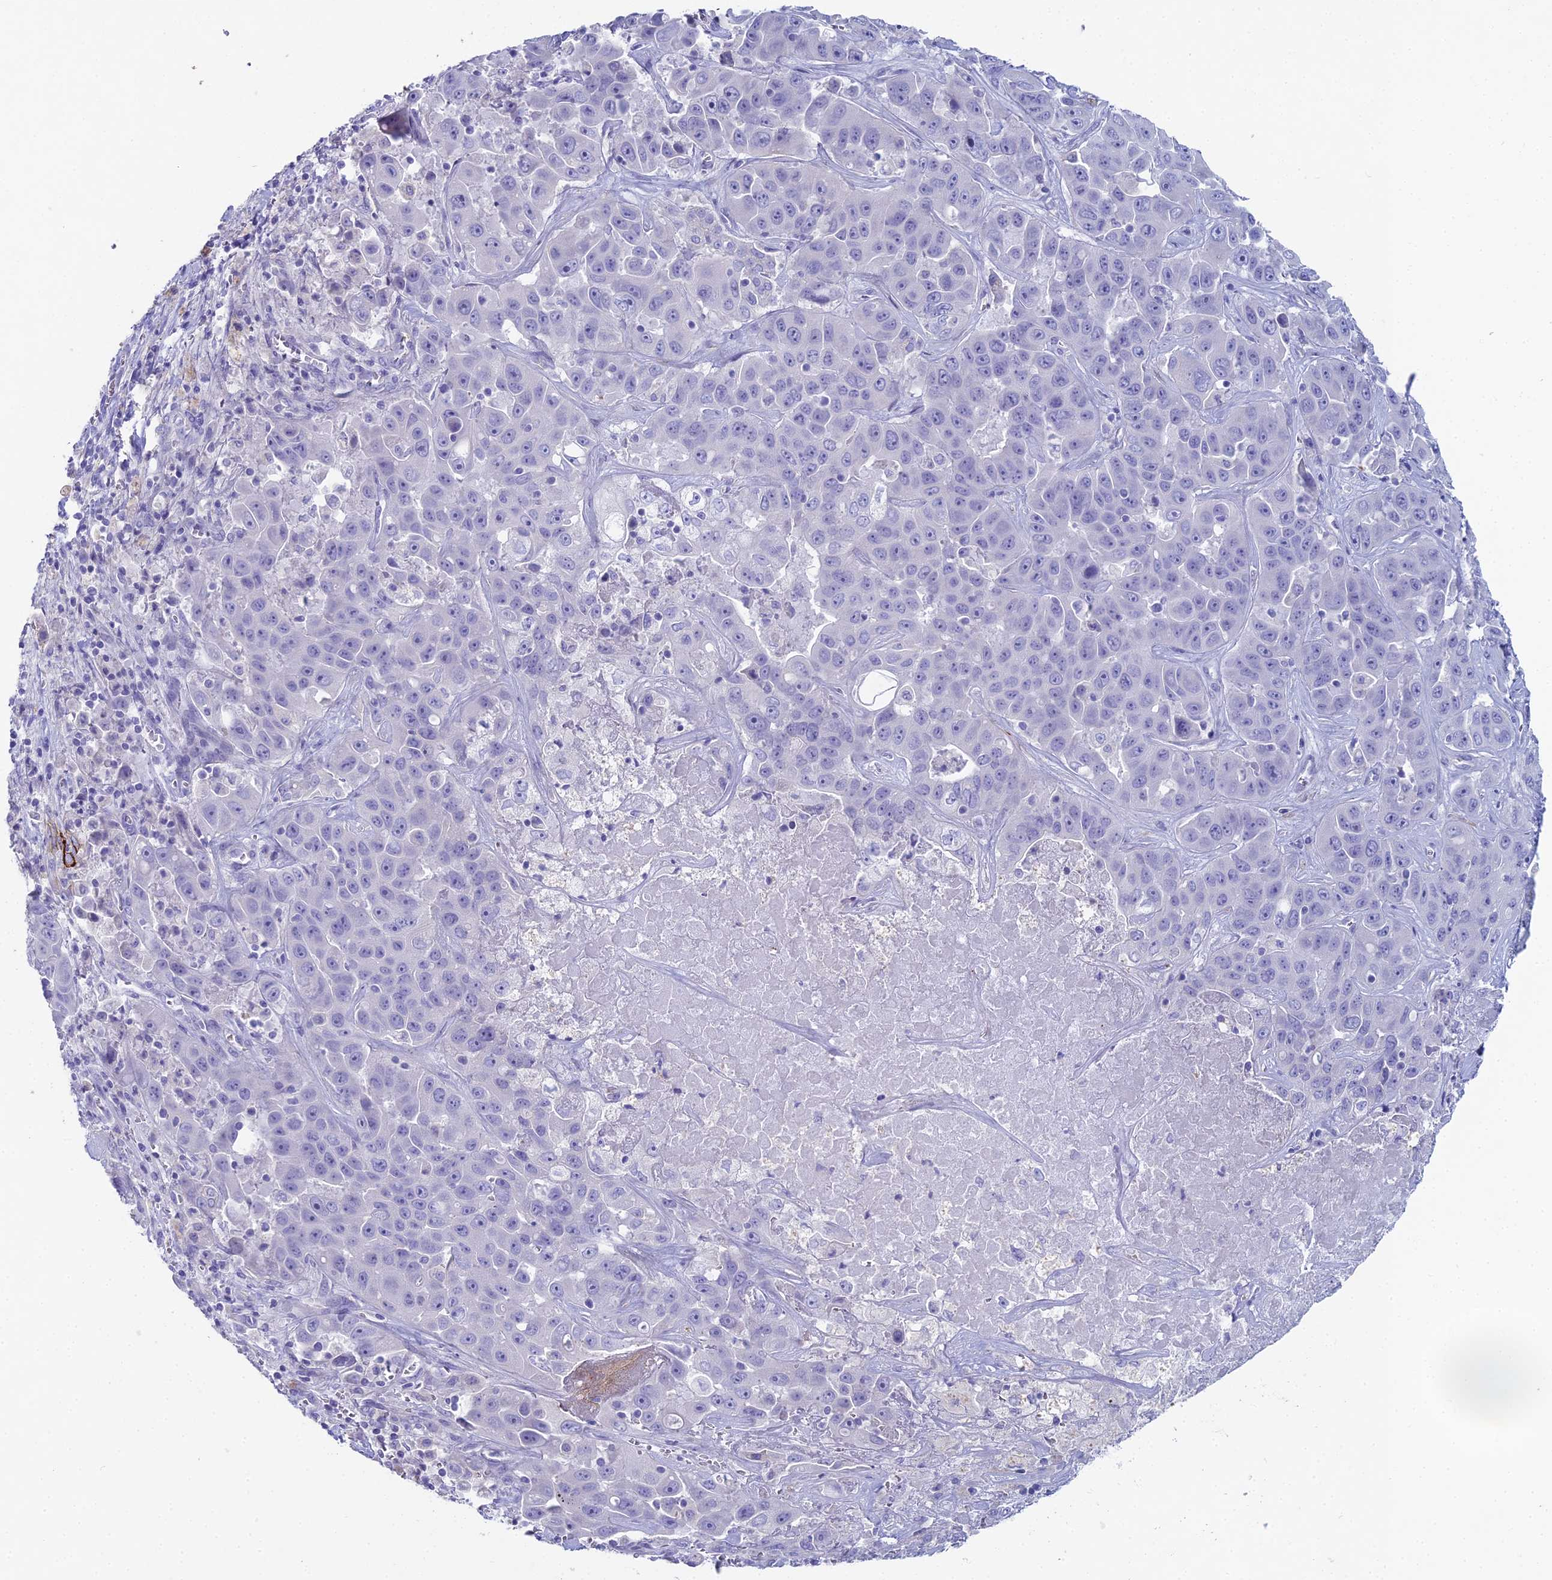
{"staining": {"intensity": "negative", "quantity": "none", "location": "none"}, "tissue": "liver cancer", "cell_type": "Tumor cells", "image_type": "cancer", "snomed": [{"axis": "morphology", "description": "Cholangiocarcinoma"}, {"axis": "topography", "description": "Liver"}], "caption": "The photomicrograph demonstrates no significant positivity in tumor cells of liver cholangiocarcinoma.", "gene": "NCAM1", "patient": {"sex": "female", "age": 52}}